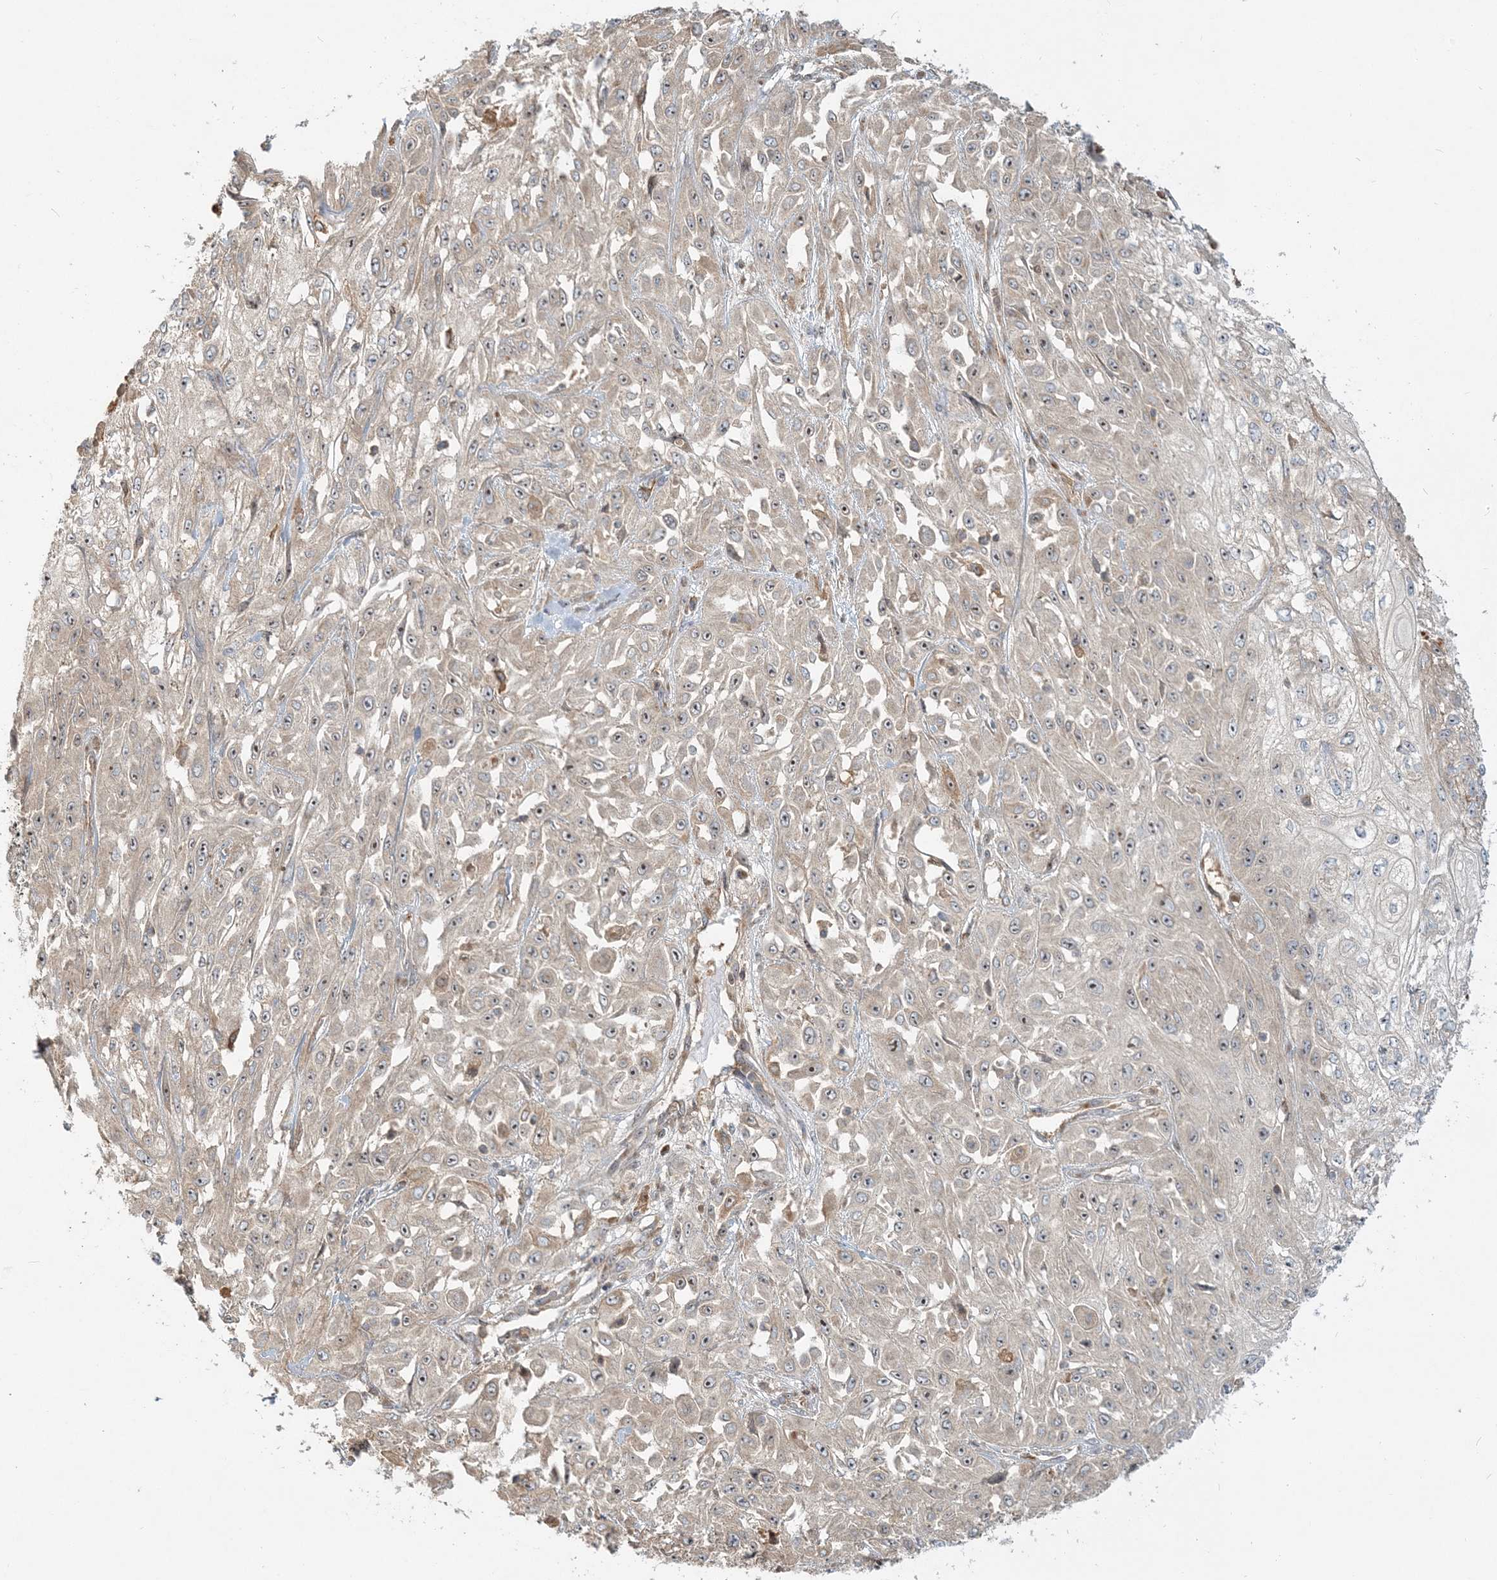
{"staining": {"intensity": "negative", "quantity": "none", "location": "none"}, "tissue": "skin cancer", "cell_type": "Tumor cells", "image_type": "cancer", "snomed": [{"axis": "morphology", "description": "Squamous cell carcinoma, NOS"}, {"axis": "morphology", "description": "Squamous cell carcinoma, metastatic, NOS"}, {"axis": "topography", "description": "Skin"}, {"axis": "topography", "description": "Lymph node"}], "caption": "This is an immunohistochemistry (IHC) image of skin cancer (squamous cell carcinoma). There is no positivity in tumor cells.", "gene": "AP1AR", "patient": {"sex": "male", "age": 75}}